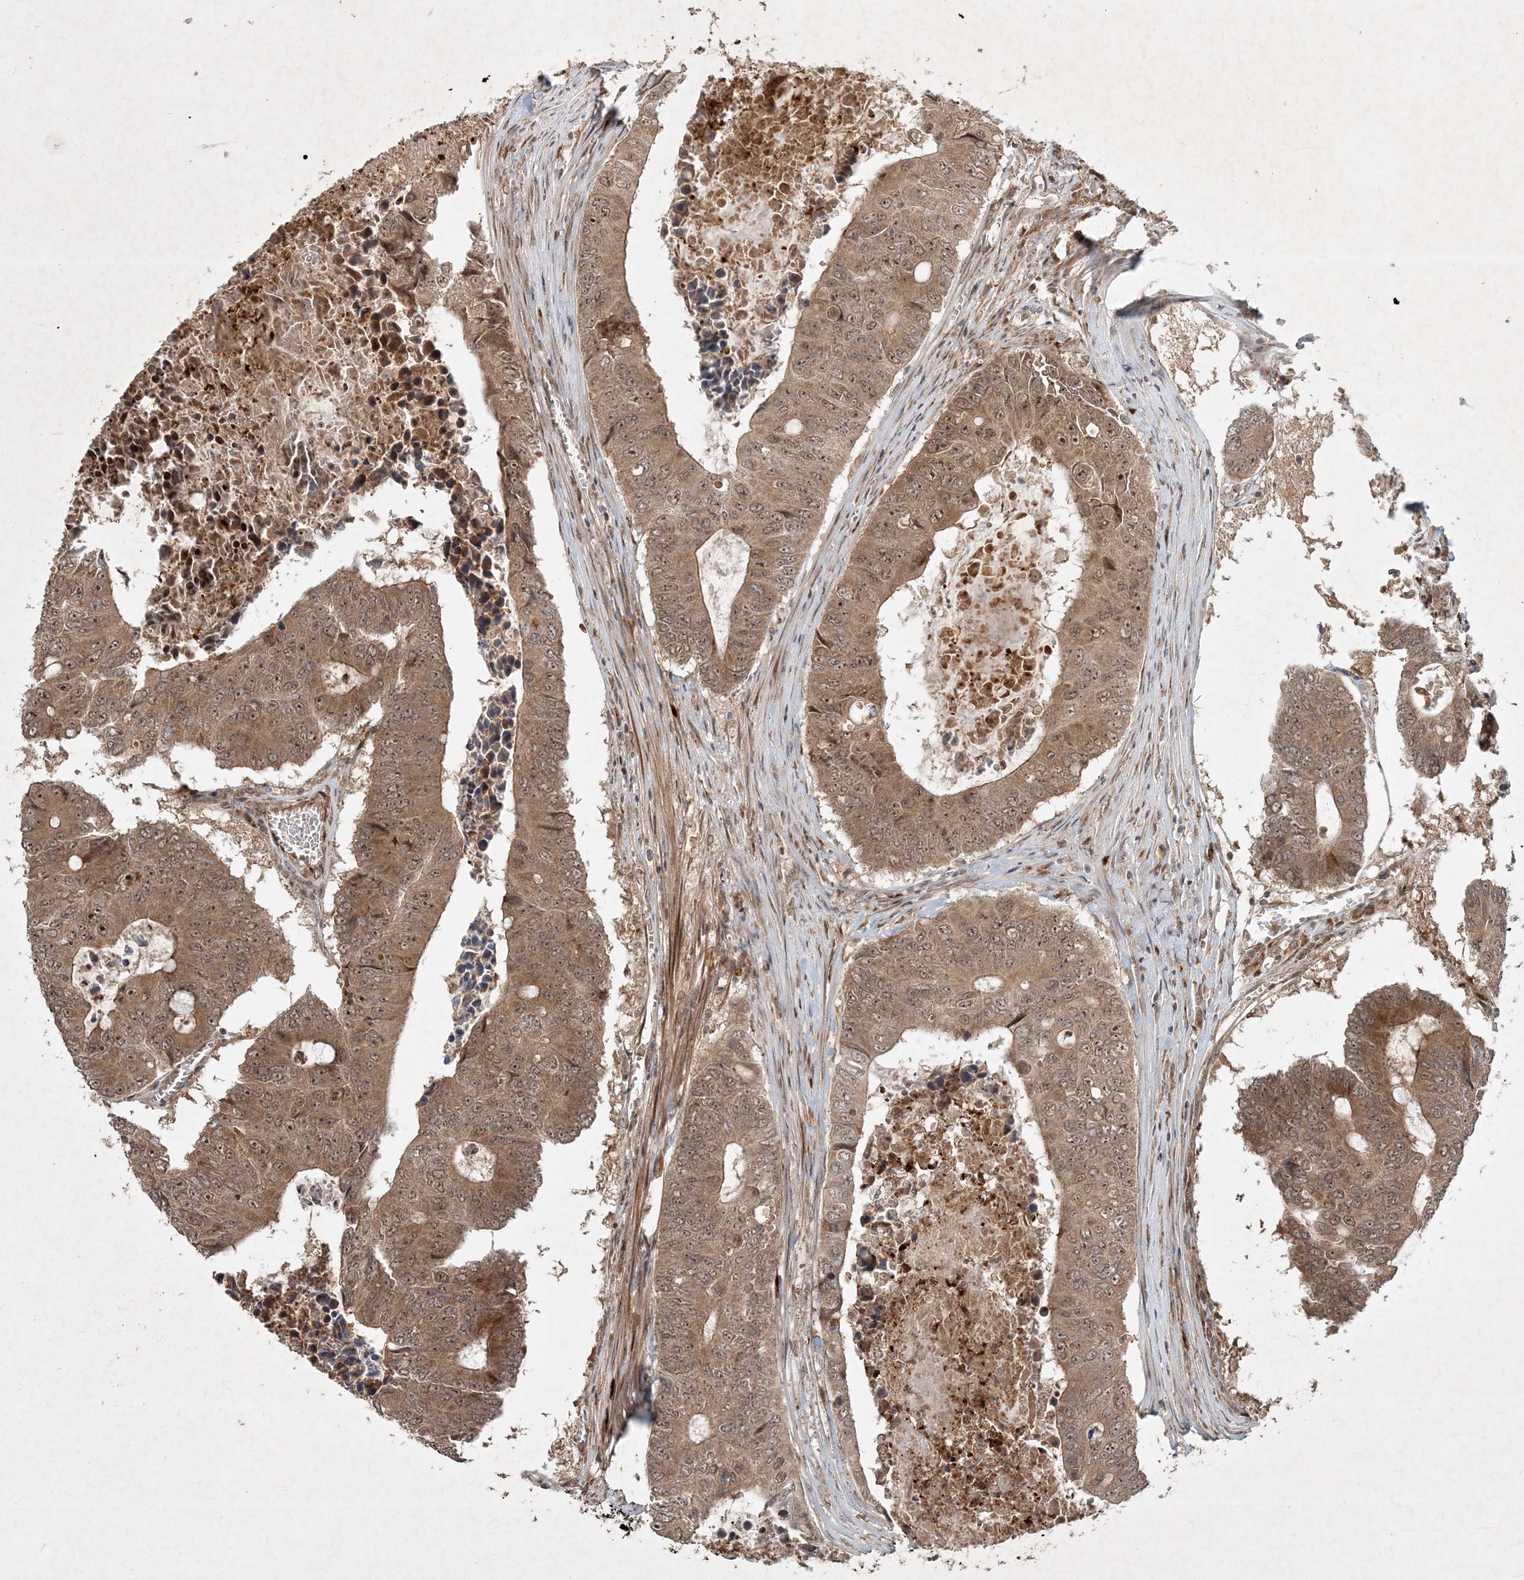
{"staining": {"intensity": "moderate", "quantity": ">75%", "location": "cytoplasmic/membranous,nuclear"}, "tissue": "colorectal cancer", "cell_type": "Tumor cells", "image_type": "cancer", "snomed": [{"axis": "morphology", "description": "Adenocarcinoma, NOS"}, {"axis": "topography", "description": "Colon"}], "caption": "Brown immunohistochemical staining in colorectal adenocarcinoma displays moderate cytoplasmic/membranous and nuclear positivity in approximately >75% of tumor cells.", "gene": "UBR3", "patient": {"sex": "male", "age": 87}}